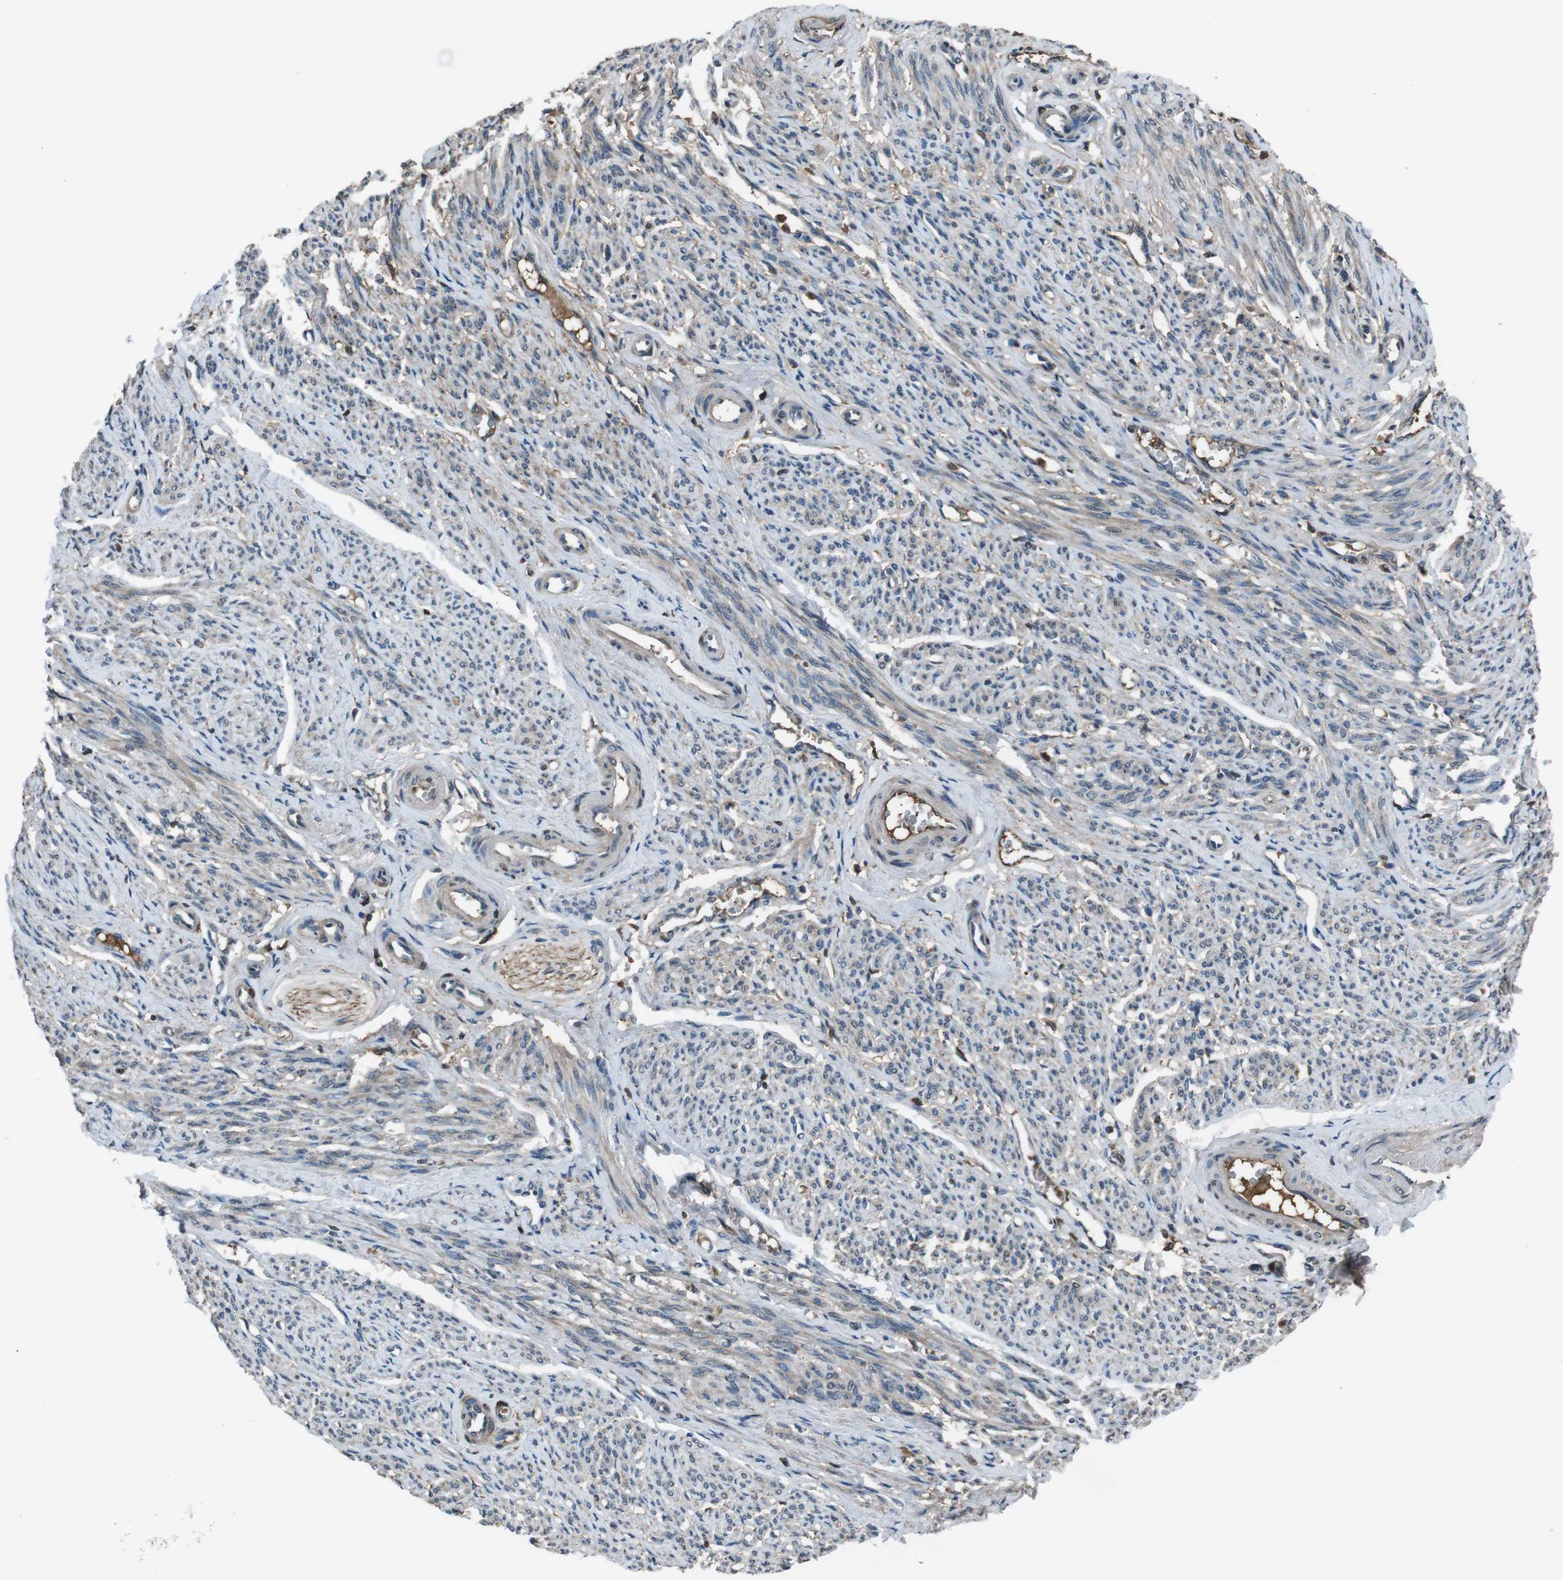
{"staining": {"intensity": "weak", "quantity": "25%-75%", "location": "cytoplasmic/membranous"}, "tissue": "smooth muscle", "cell_type": "Smooth muscle cells", "image_type": "normal", "snomed": [{"axis": "morphology", "description": "Normal tissue, NOS"}, {"axis": "topography", "description": "Smooth muscle"}], "caption": "Protein expression analysis of unremarkable human smooth muscle reveals weak cytoplasmic/membranous staining in approximately 25%-75% of smooth muscle cells.", "gene": "UGT1A6", "patient": {"sex": "female", "age": 65}}